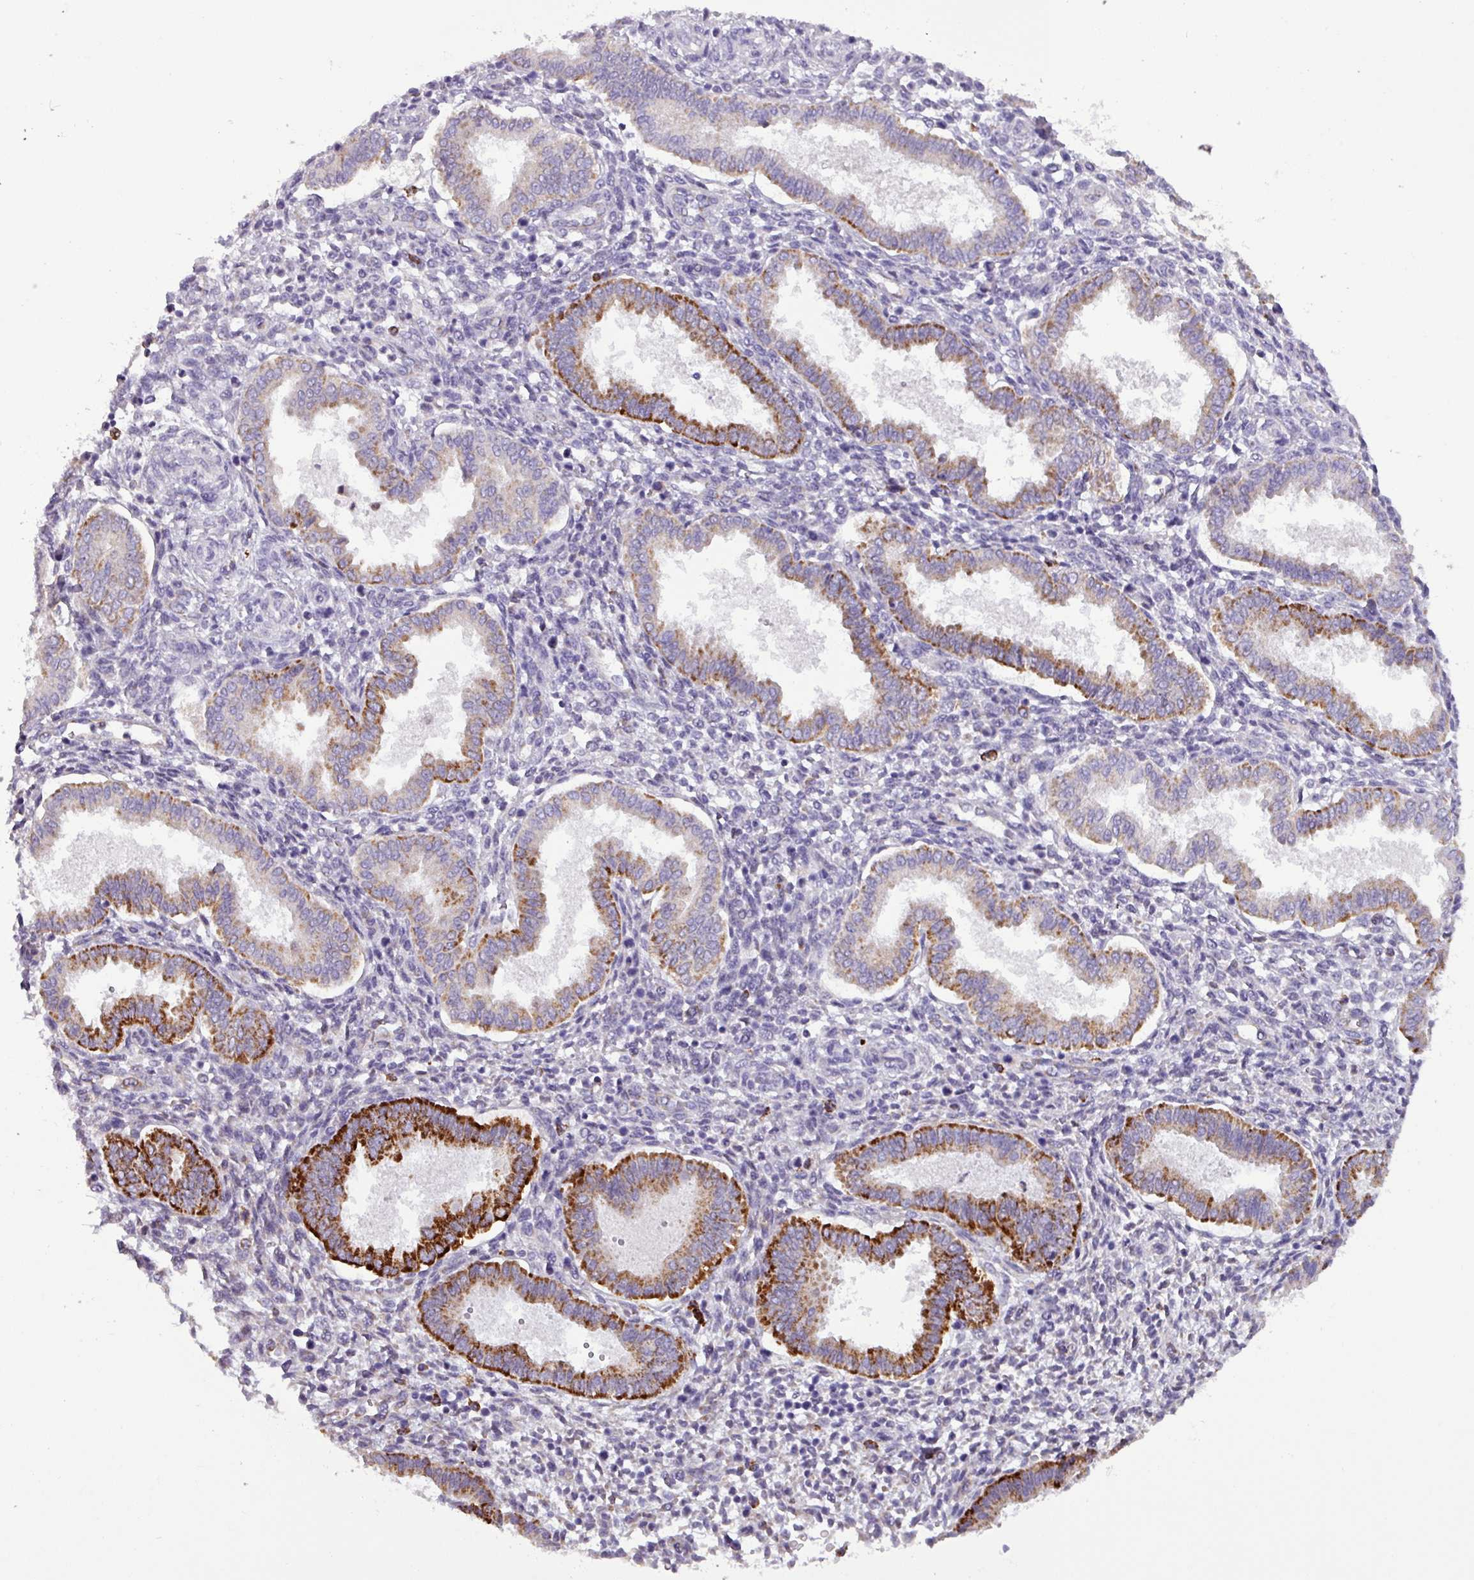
{"staining": {"intensity": "negative", "quantity": "none", "location": "none"}, "tissue": "endometrium", "cell_type": "Cells in endometrial stroma", "image_type": "normal", "snomed": [{"axis": "morphology", "description": "Normal tissue, NOS"}, {"axis": "topography", "description": "Endometrium"}], "caption": "Immunohistochemistry (IHC) image of normal endometrium: human endometrium stained with DAB displays no significant protein positivity in cells in endometrial stroma. (Brightfield microscopy of DAB IHC at high magnification).", "gene": "ZNF667", "patient": {"sex": "female", "age": 24}}